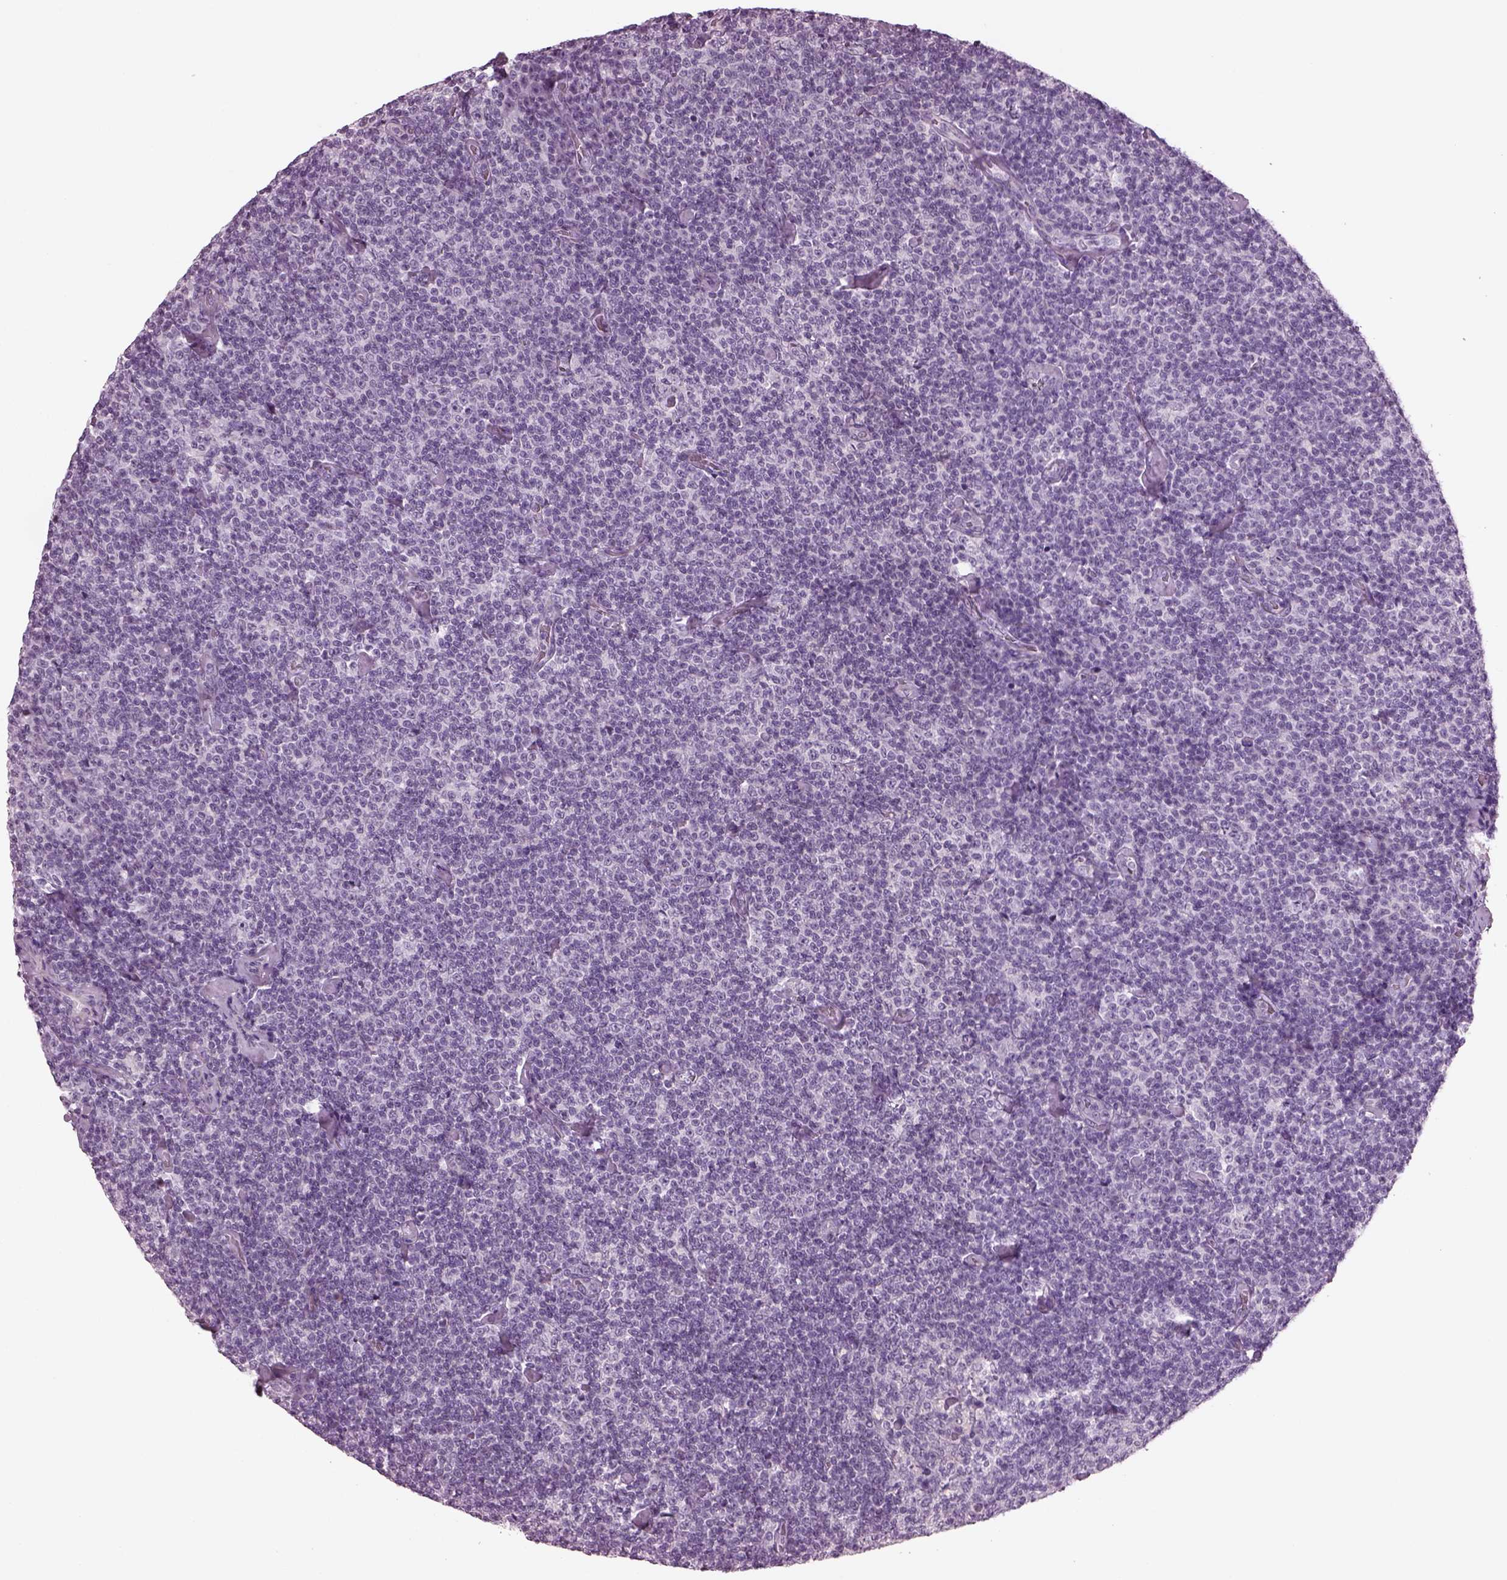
{"staining": {"intensity": "negative", "quantity": "none", "location": "none"}, "tissue": "lymphoma", "cell_type": "Tumor cells", "image_type": "cancer", "snomed": [{"axis": "morphology", "description": "Malignant lymphoma, non-Hodgkin's type, Low grade"}, {"axis": "topography", "description": "Lymph node"}], "caption": "An immunohistochemistry (IHC) image of lymphoma is shown. There is no staining in tumor cells of lymphoma. (Stains: DAB immunohistochemistry (IHC) with hematoxylin counter stain, Microscopy: brightfield microscopy at high magnification).", "gene": "CYLC1", "patient": {"sex": "male", "age": 81}}